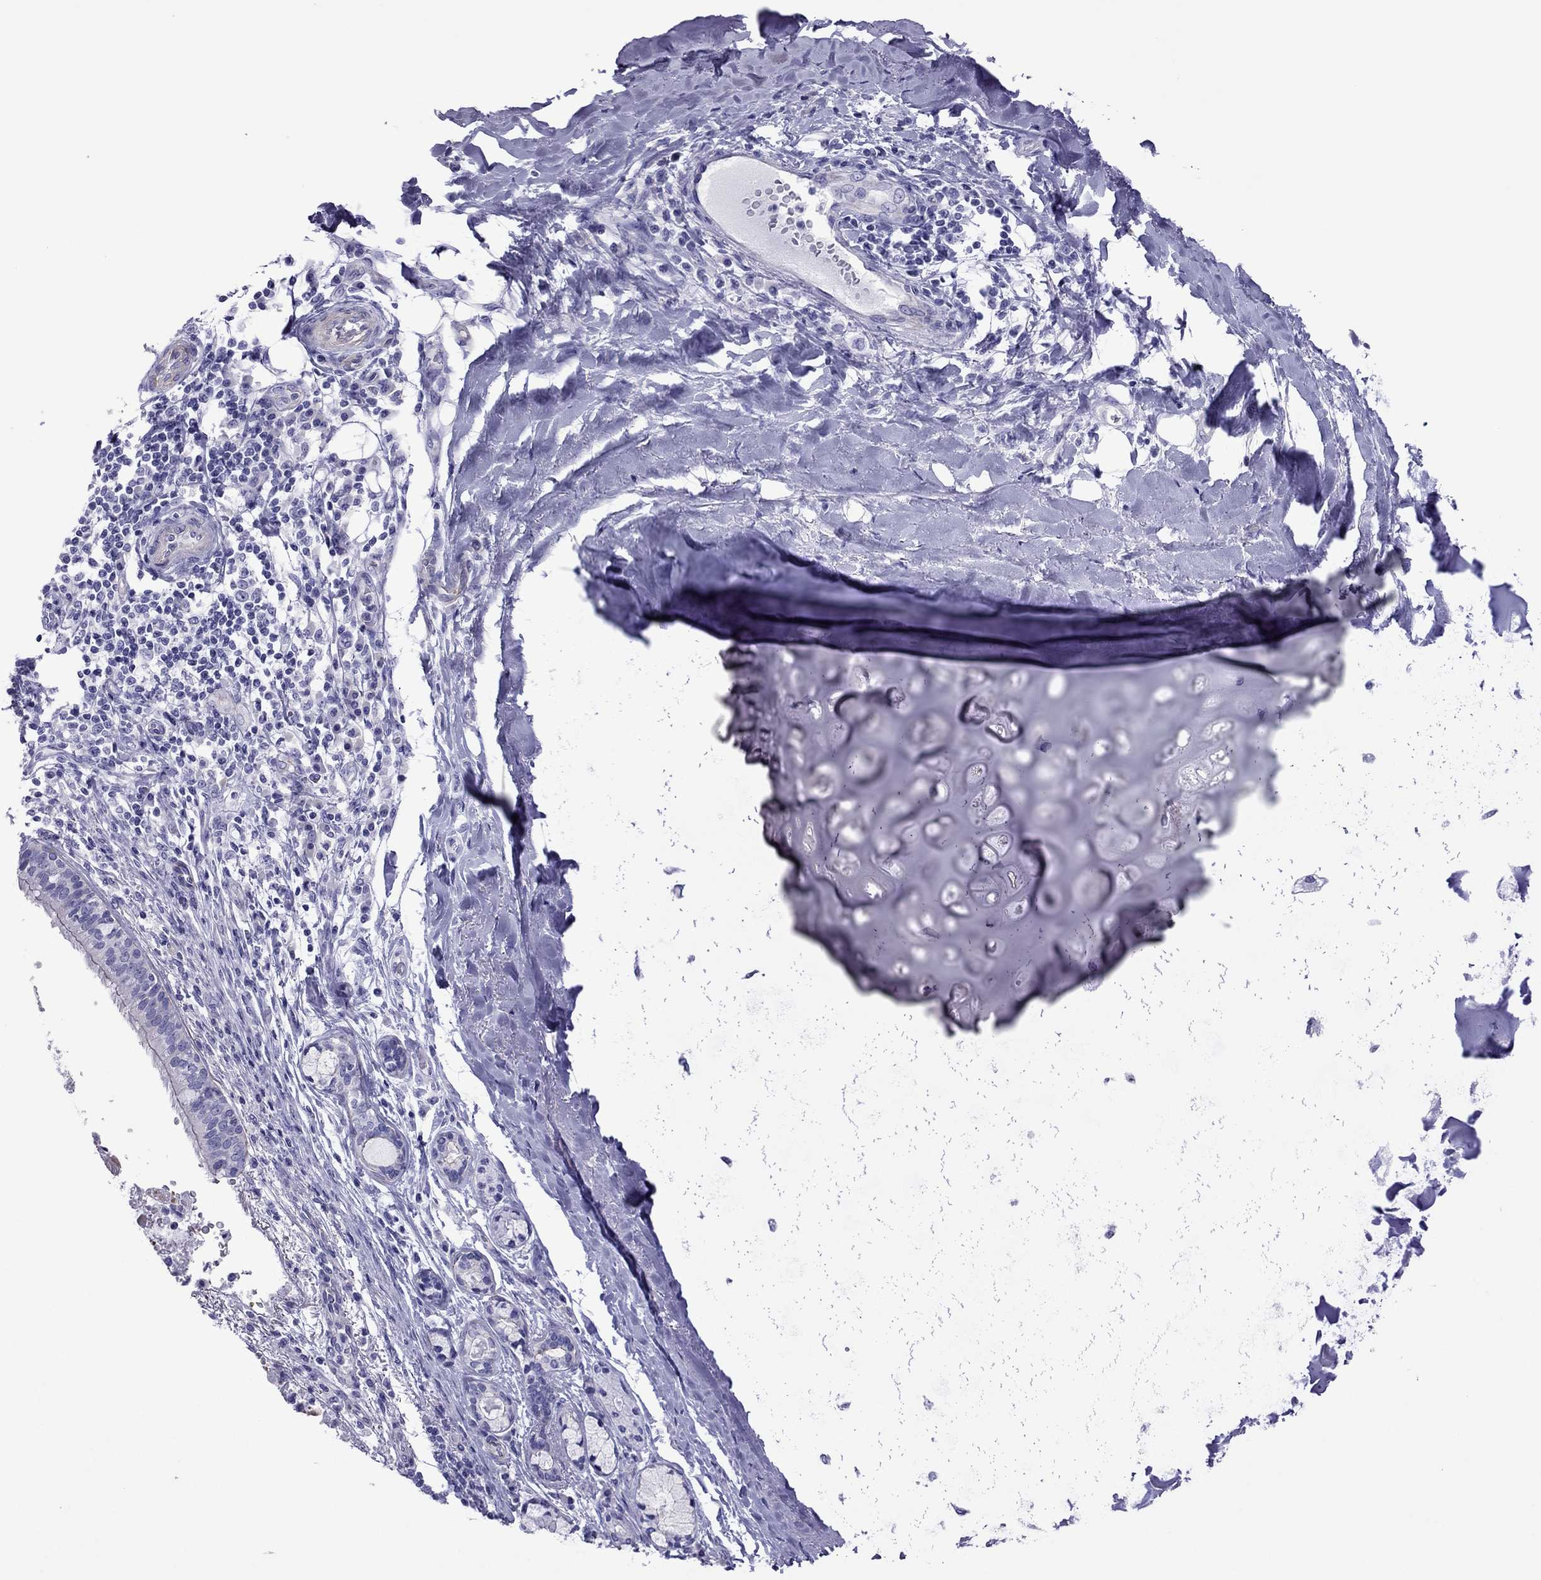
{"staining": {"intensity": "negative", "quantity": "none", "location": "none"}, "tissue": "bronchus", "cell_type": "Respiratory epithelial cells", "image_type": "normal", "snomed": [{"axis": "morphology", "description": "Normal tissue, NOS"}, {"axis": "morphology", "description": "Squamous cell carcinoma, NOS"}, {"axis": "topography", "description": "Bronchus"}, {"axis": "topography", "description": "Lung"}], "caption": "Micrograph shows no significant protein staining in respiratory epithelial cells of unremarkable bronchus.", "gene": "MYL11", "patient": {"sex": "male", "age": 69}}